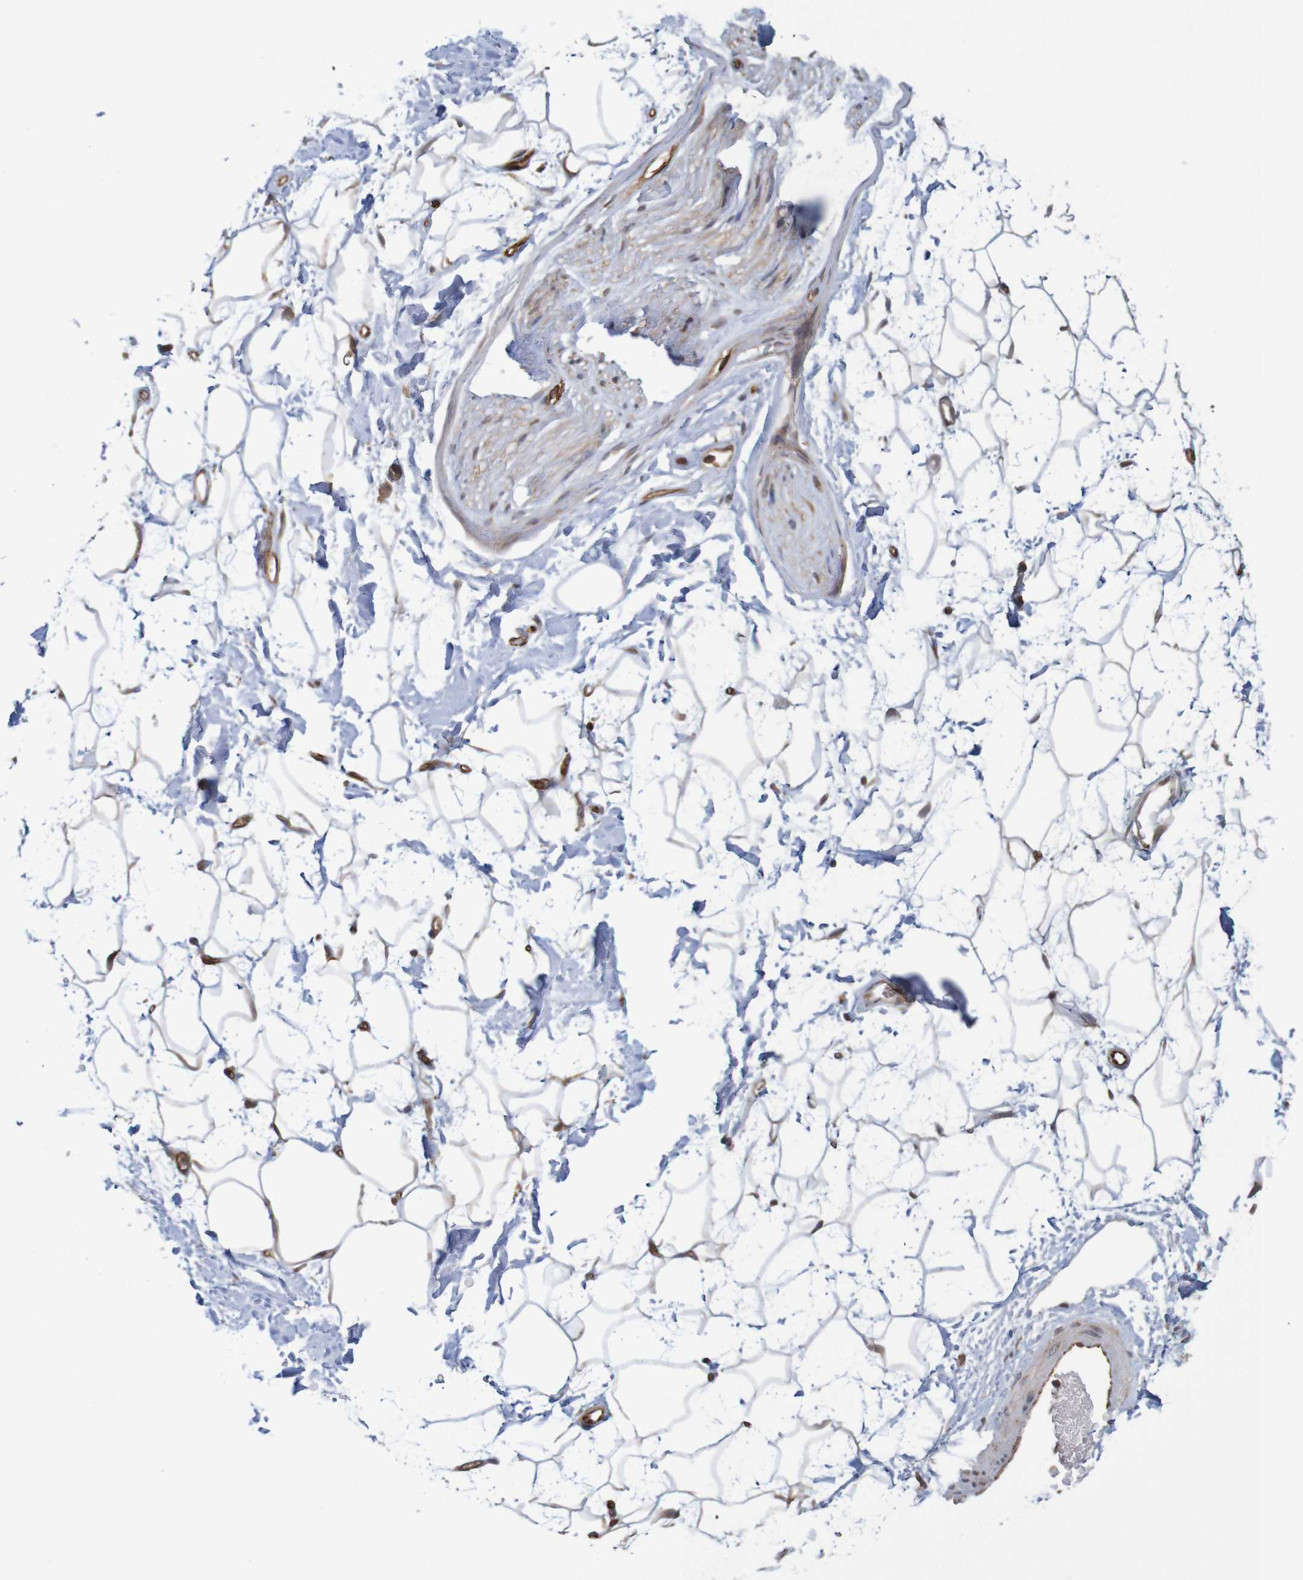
{"staining": {"intensity": "weak", "quantity": ">75%", "location": "cytoplasmic/membranous"}, "tissue": "adipose tissue", "cell_type": "Adipocytes", "image_type": "normal", "snomed": [{"axis": "morphology", "description": "Normal tissue, NOS"}, {"axis": "topography", "description": "Soft tissue"}], "caption": "Protein staining of normal adipose tissue shows weak cytoplasmic/membranous positivity in approximately >75% of adipocytes.", "gene": "MRPL52", "patient": {"sex": "male", "age": 72}}